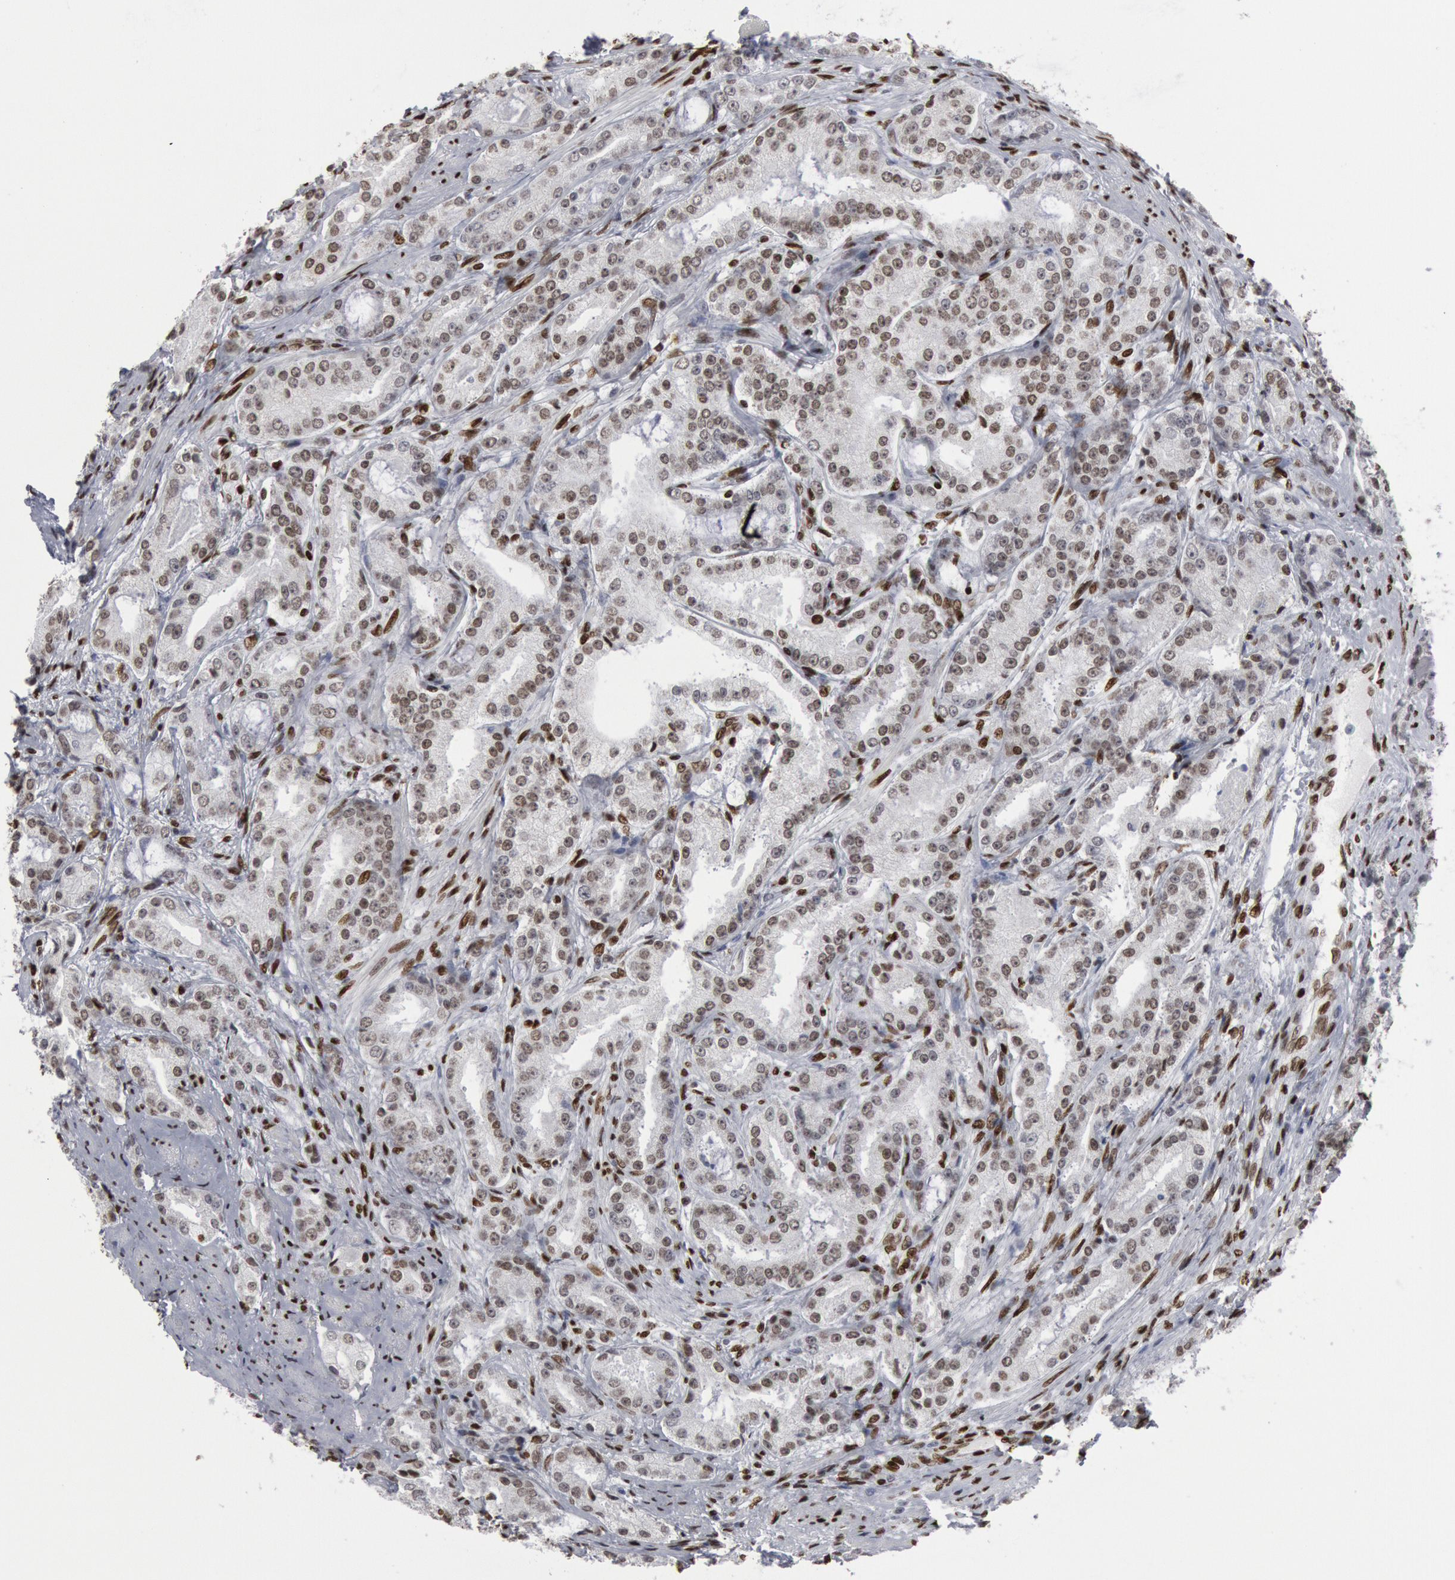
{"staining": {"intensity": "weak", "quantity": ">75%", "location": "nuclear"}, "tissue": "prostate cancer", "cell_type": "Tumor cells", "image_type": "cancer", "snomed": [{"axis": "morphology", "description": "Adenocarcinoma, Medium grade"}, {"axis": "topography", "description": "Prostate"}], "caption": "The immunohistochemical stain shows weak nuclear positivity in tumor cells of adenocarcinoma (medium-grade) (prostate) tissue. Nuclei are stained in blue.", "gene": "MECP2", "patient": {"sex": "male", "age": 72}}